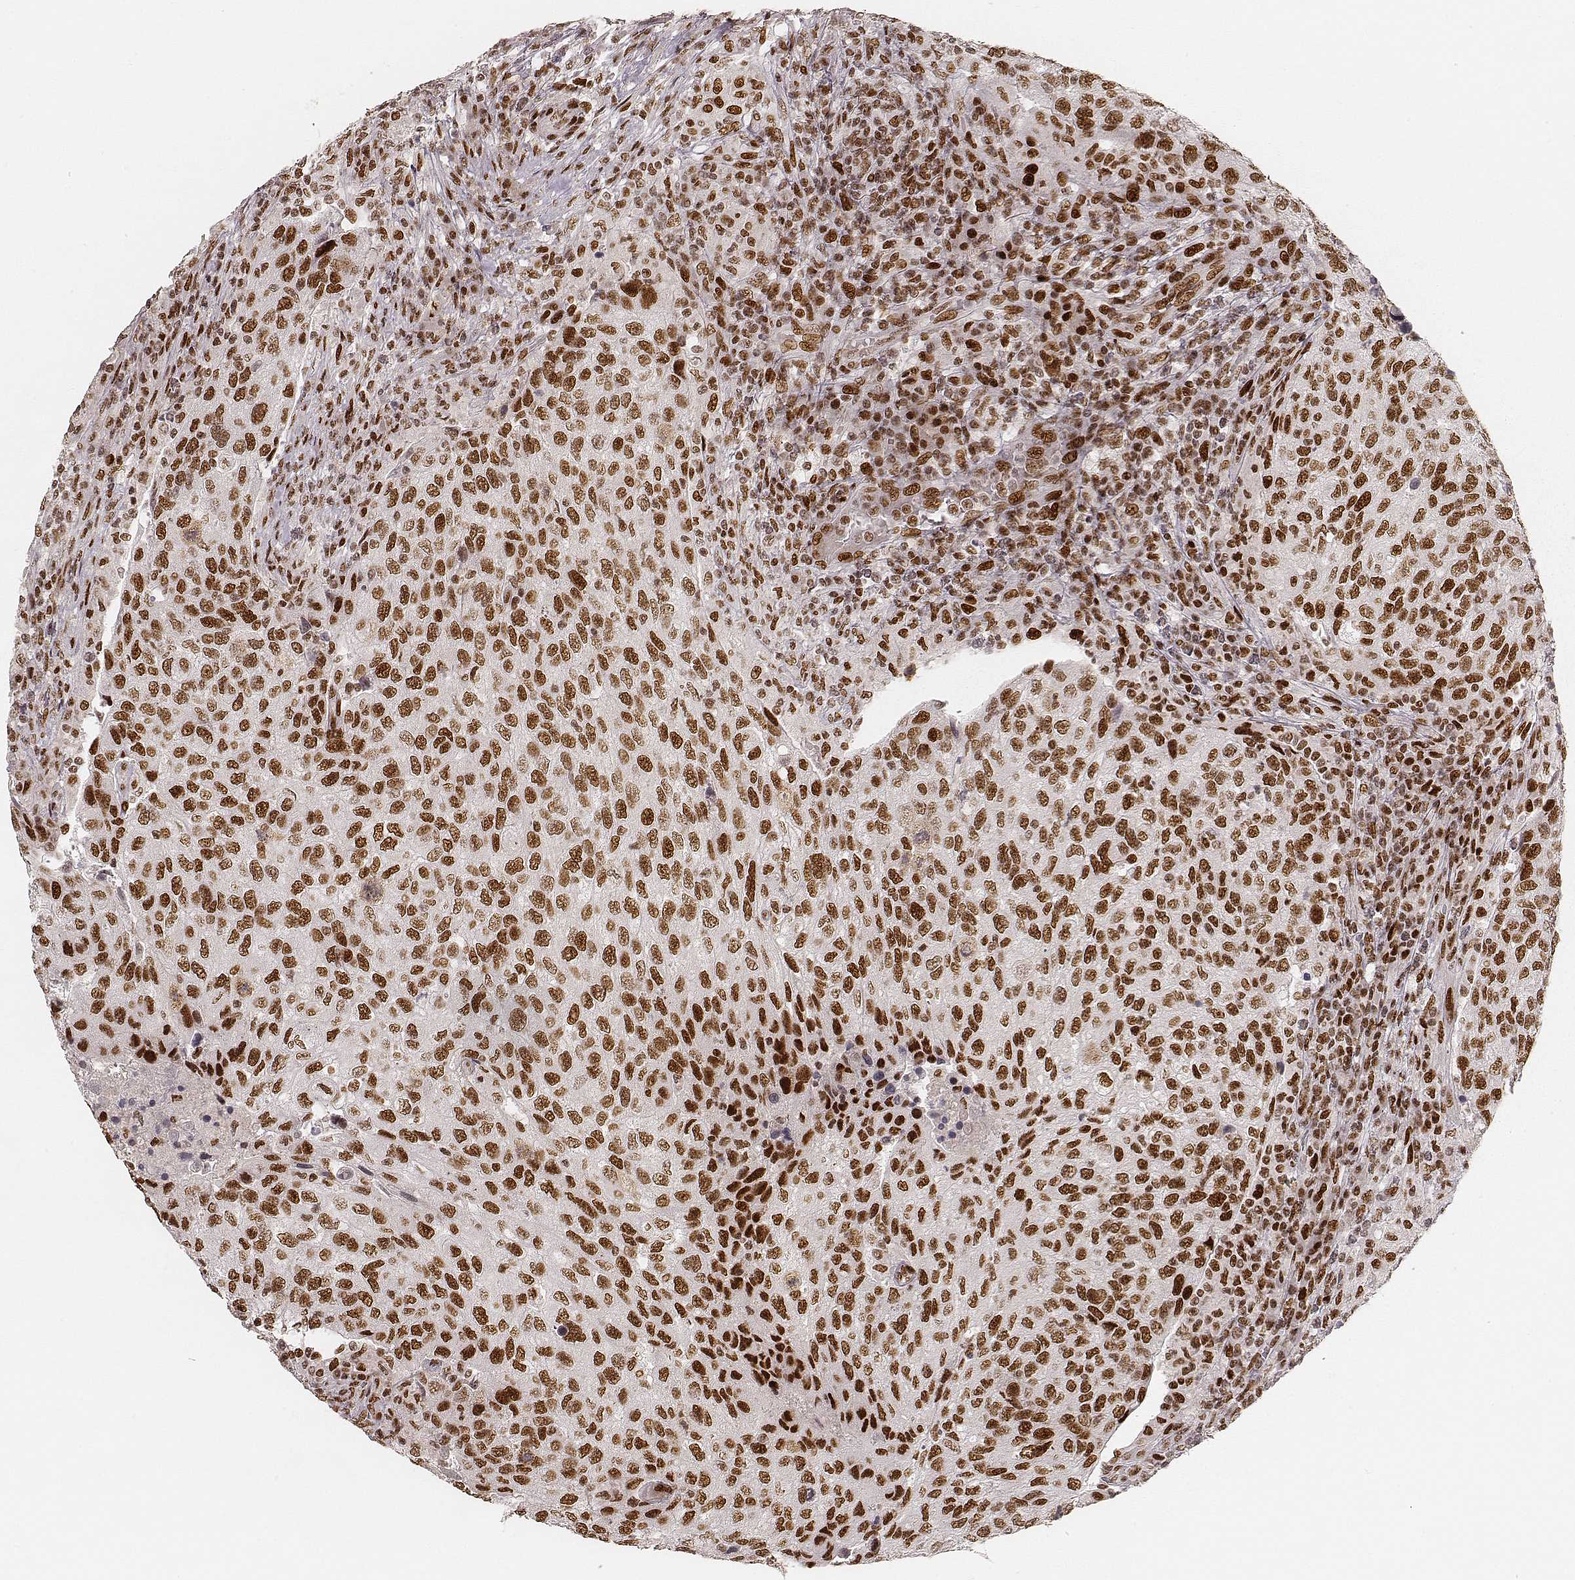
{"staining": {"intensity": "strong", "quantity": ">75%", "location": "nuclear"}, "tissue": "urothelial cancer", "cell_type": "Tumor cells", "image_type": "cancer", "snomed": [{"axis": "morphology", "description": "Urothelial carcinoma, High grade"}, {"axis": "topography", "description": "Urinary bladder"}], "caption": "Tumor cells exhibit high levels of strong nuclear positivity in approximately >75% of cells in urothelial cancer.", "gene": "HNRNPC", "patient": {"sex": "female", "age": 78}}